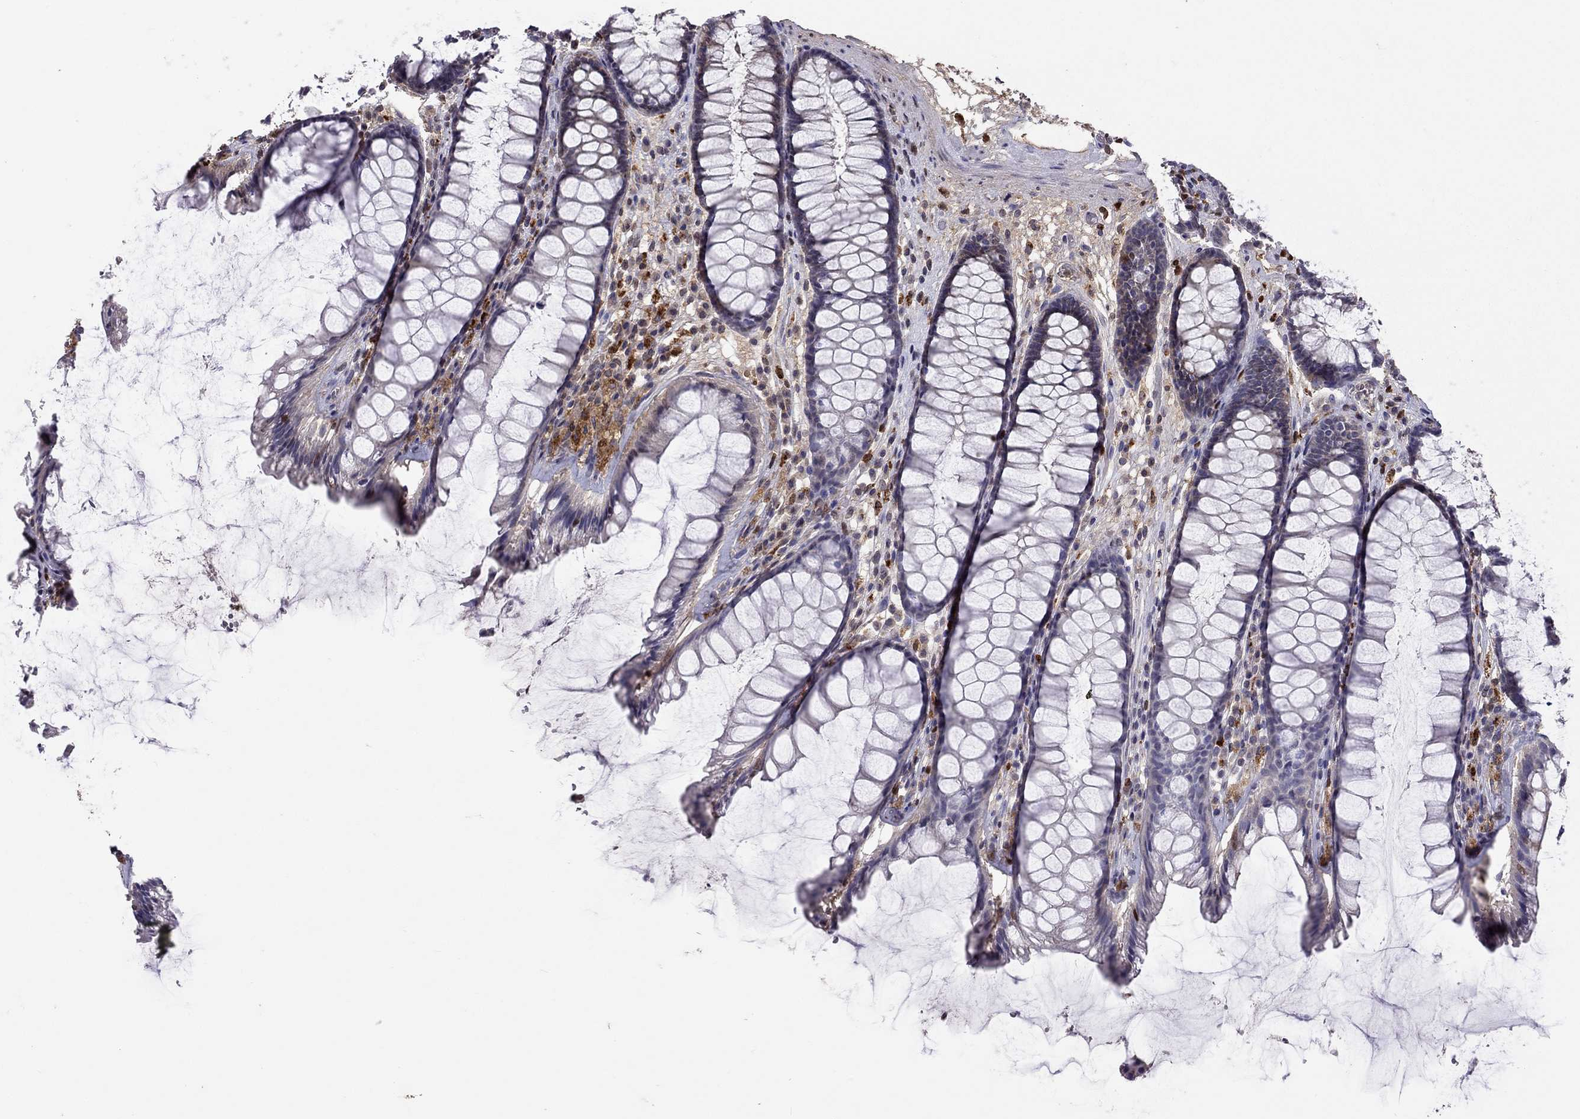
{"staining": {"intensity": "negative", "quantity": "none", "location": "none"}, "tissue": "rectum", "cell_type": "Glandular cells", "image_type": "normal", "snomed": [{"axis": "morphology", "description": "Normal tissue, NOS"}, {"axis": "topography", "description": "Rectum"}], "caption": "Glandular cells are negative for protein expression in normal human rectum. (DAB (3,3'-diaminobenzidine) immunohistochemistry visualized using brightfield microscopy, high magnification).", "gene": "SERPINA3", "patient": {"sex": "male", "age": 72}}